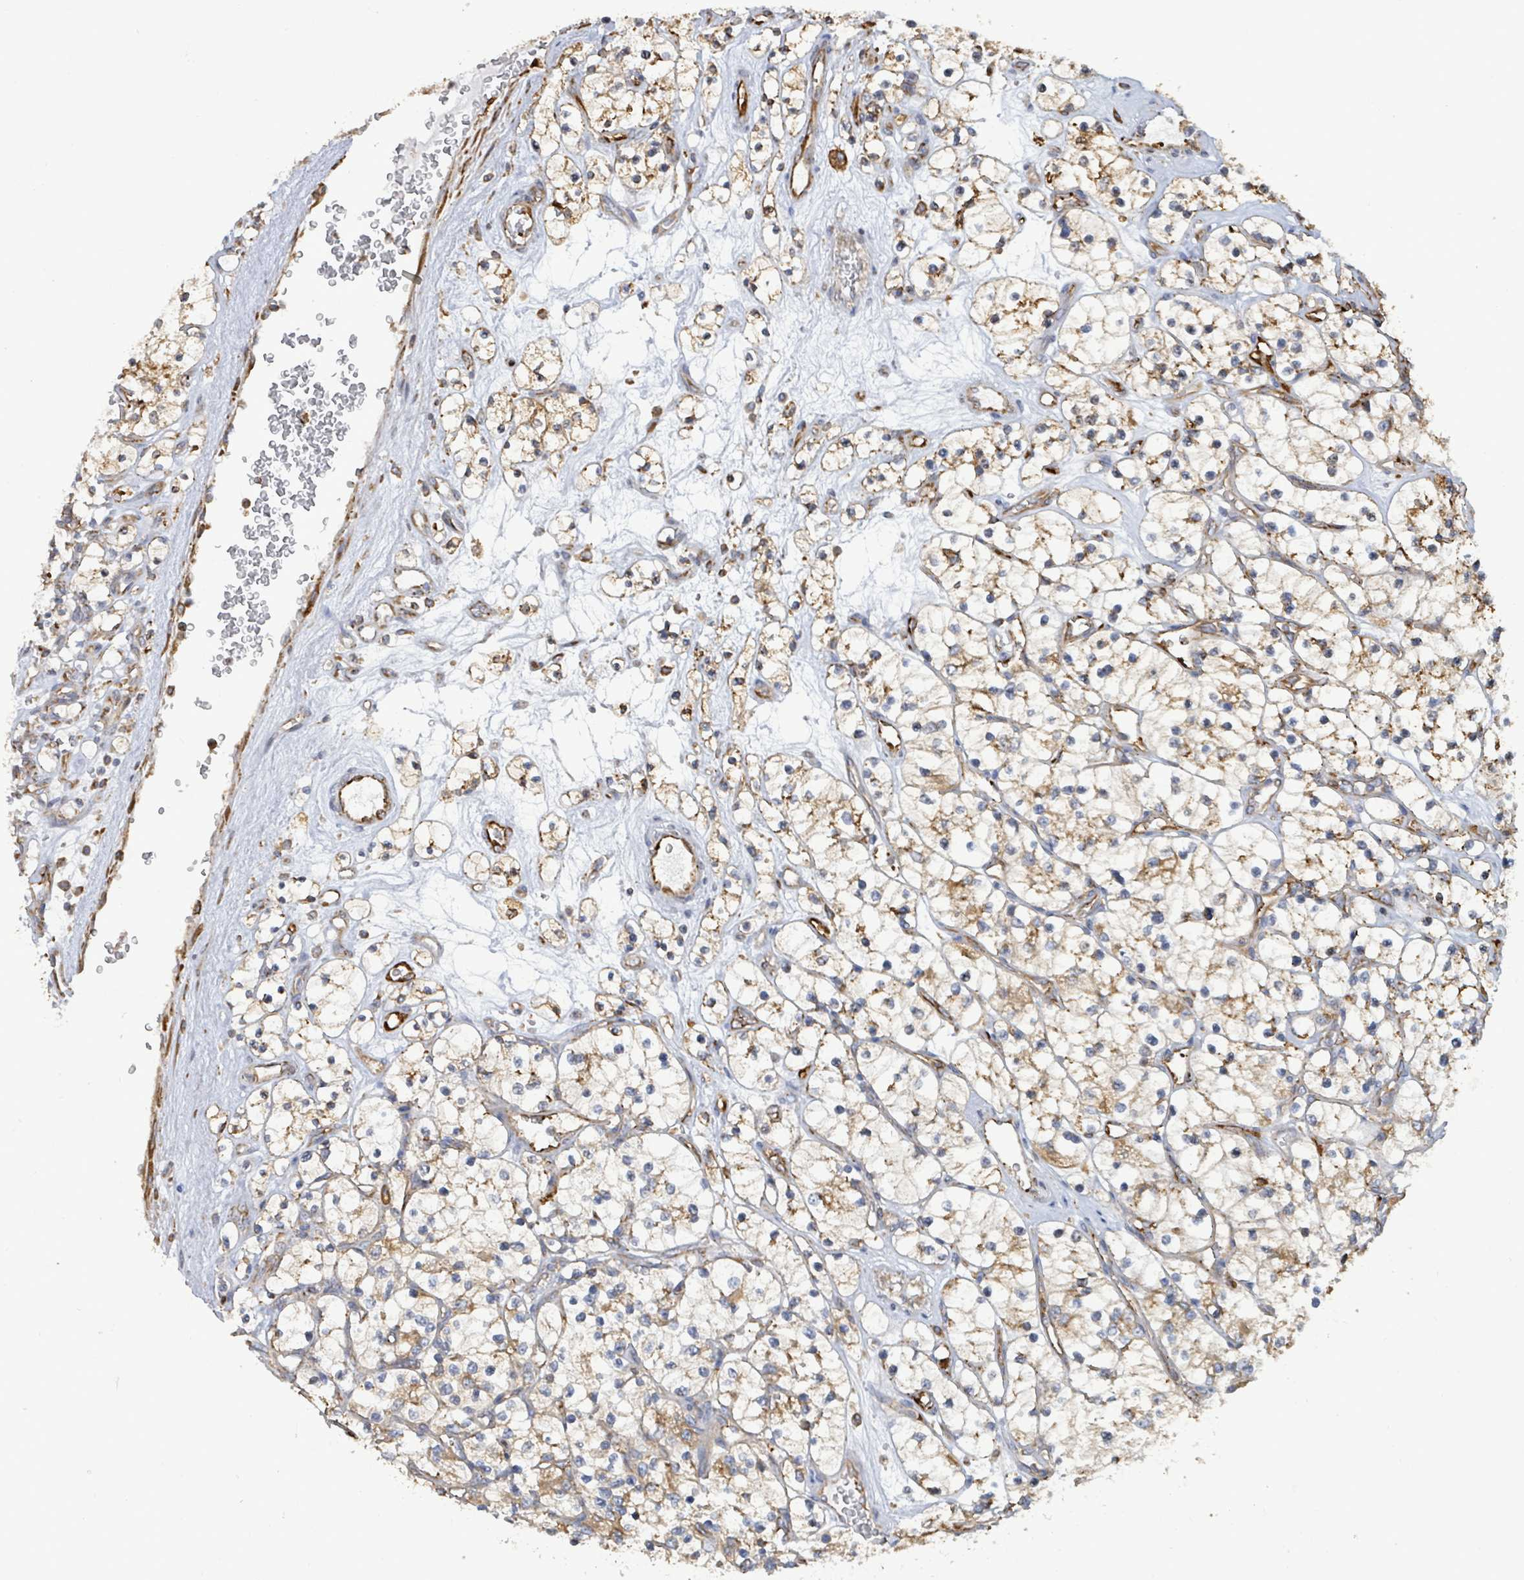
{"staining": {"intensity": "moderate", "quantity": ">75%", "location": "cytoplasmic/membranous"}, "tissue": "renal cancer", "cell_type": "Tumor cells", "image_type": "cancer", "snomed": [{"axis": "morphology", "description": "Adenocarcinoma, NOS"}, {"axis": "topography", "description": "Kidney"}], "caption": "Immunohistochemistry (DAB) staining of renal cancer reveals moderate cytoplasmic/membranous protein positivity in approximately >75% of tumor cells. (brown staining indicates protein expression, while blue staining denotes nuclei).", "gene": "RFPL4A", "patient": {"sex": "female", "age": 69}}